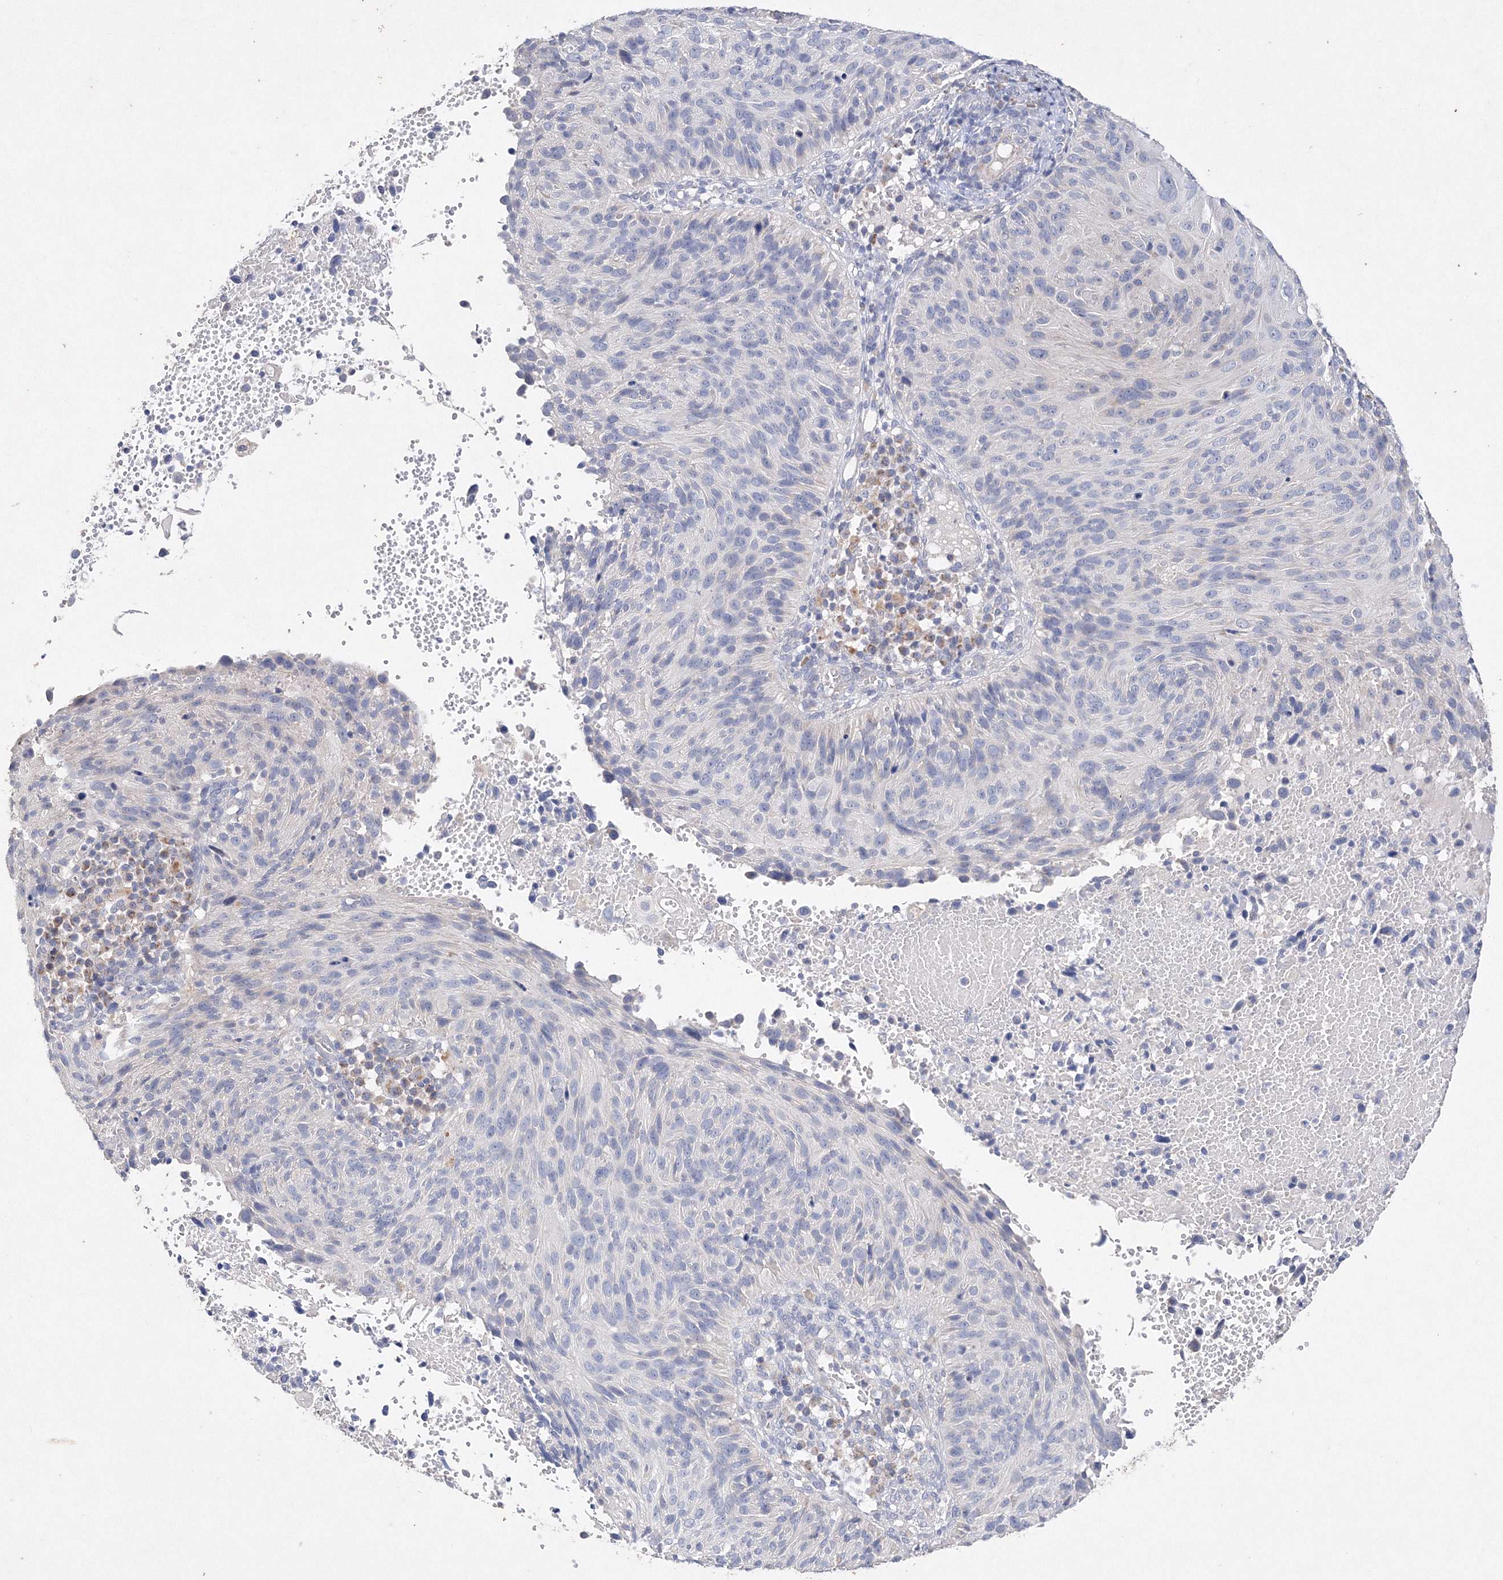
{"staining": {"intensity": "negative", "quantity": "none", "location": "none"}, "tissue": "cervical cancer", "cell_type": "Tumor cells", "image_type": "cancer", "snomed": [{"axis": "morphology", "description": "Squamous cell carcinoma, NOS"}, {"axis": "topography", "description": "Cervix"}], "caption": "Human squamous cell carcinoma (cervical) stained for a protein using IHC reveals no expression in tumor cells.", "gene": "GLS", "patient": {"sex": "female", "age": 74}}